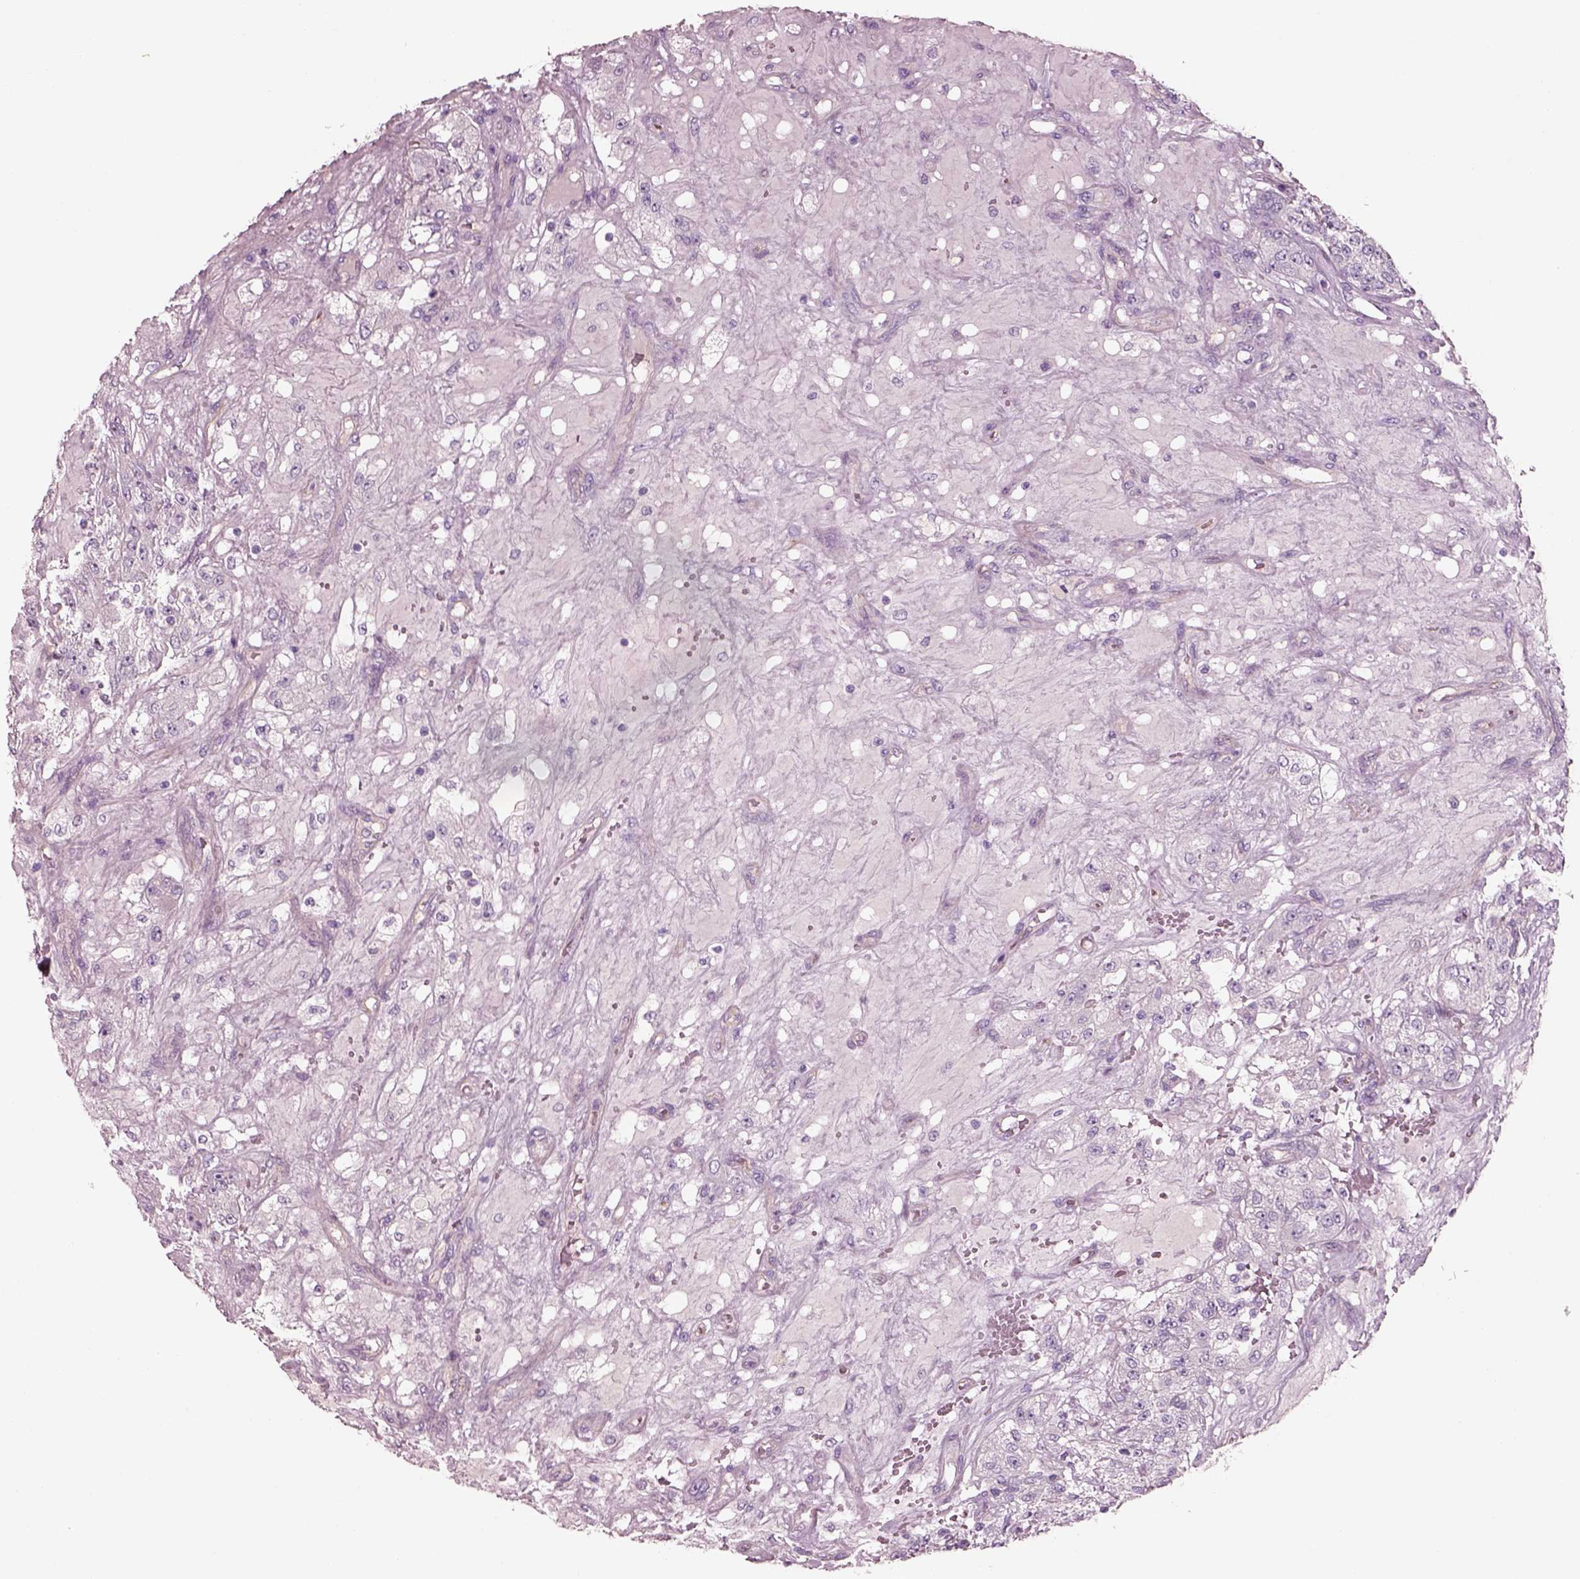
{"staining": {"intensity": "negative", "quantity": "none", "location": "none"}, "tissue": "renal cancer", "cell_type": "Tumor cells", "image_type": "cancer", "snomed": [{"axis": "morphology", "description": "Adenocarcinoma, NOS"}, {"axis": "topography", "description": "Kidney"}], "caption": "Adenocarcinoma (renal) was stained to show a protein in brown. There is no significant staining in tumor cells. Brightfield microscopy of IHC stained with DAB (3,3'-diaminobenzidine) (brown) and hematoxylin (blue), captured at high magnification.", "gene": "IGLL1", "patient": {"sex": "female", "age": 63}}